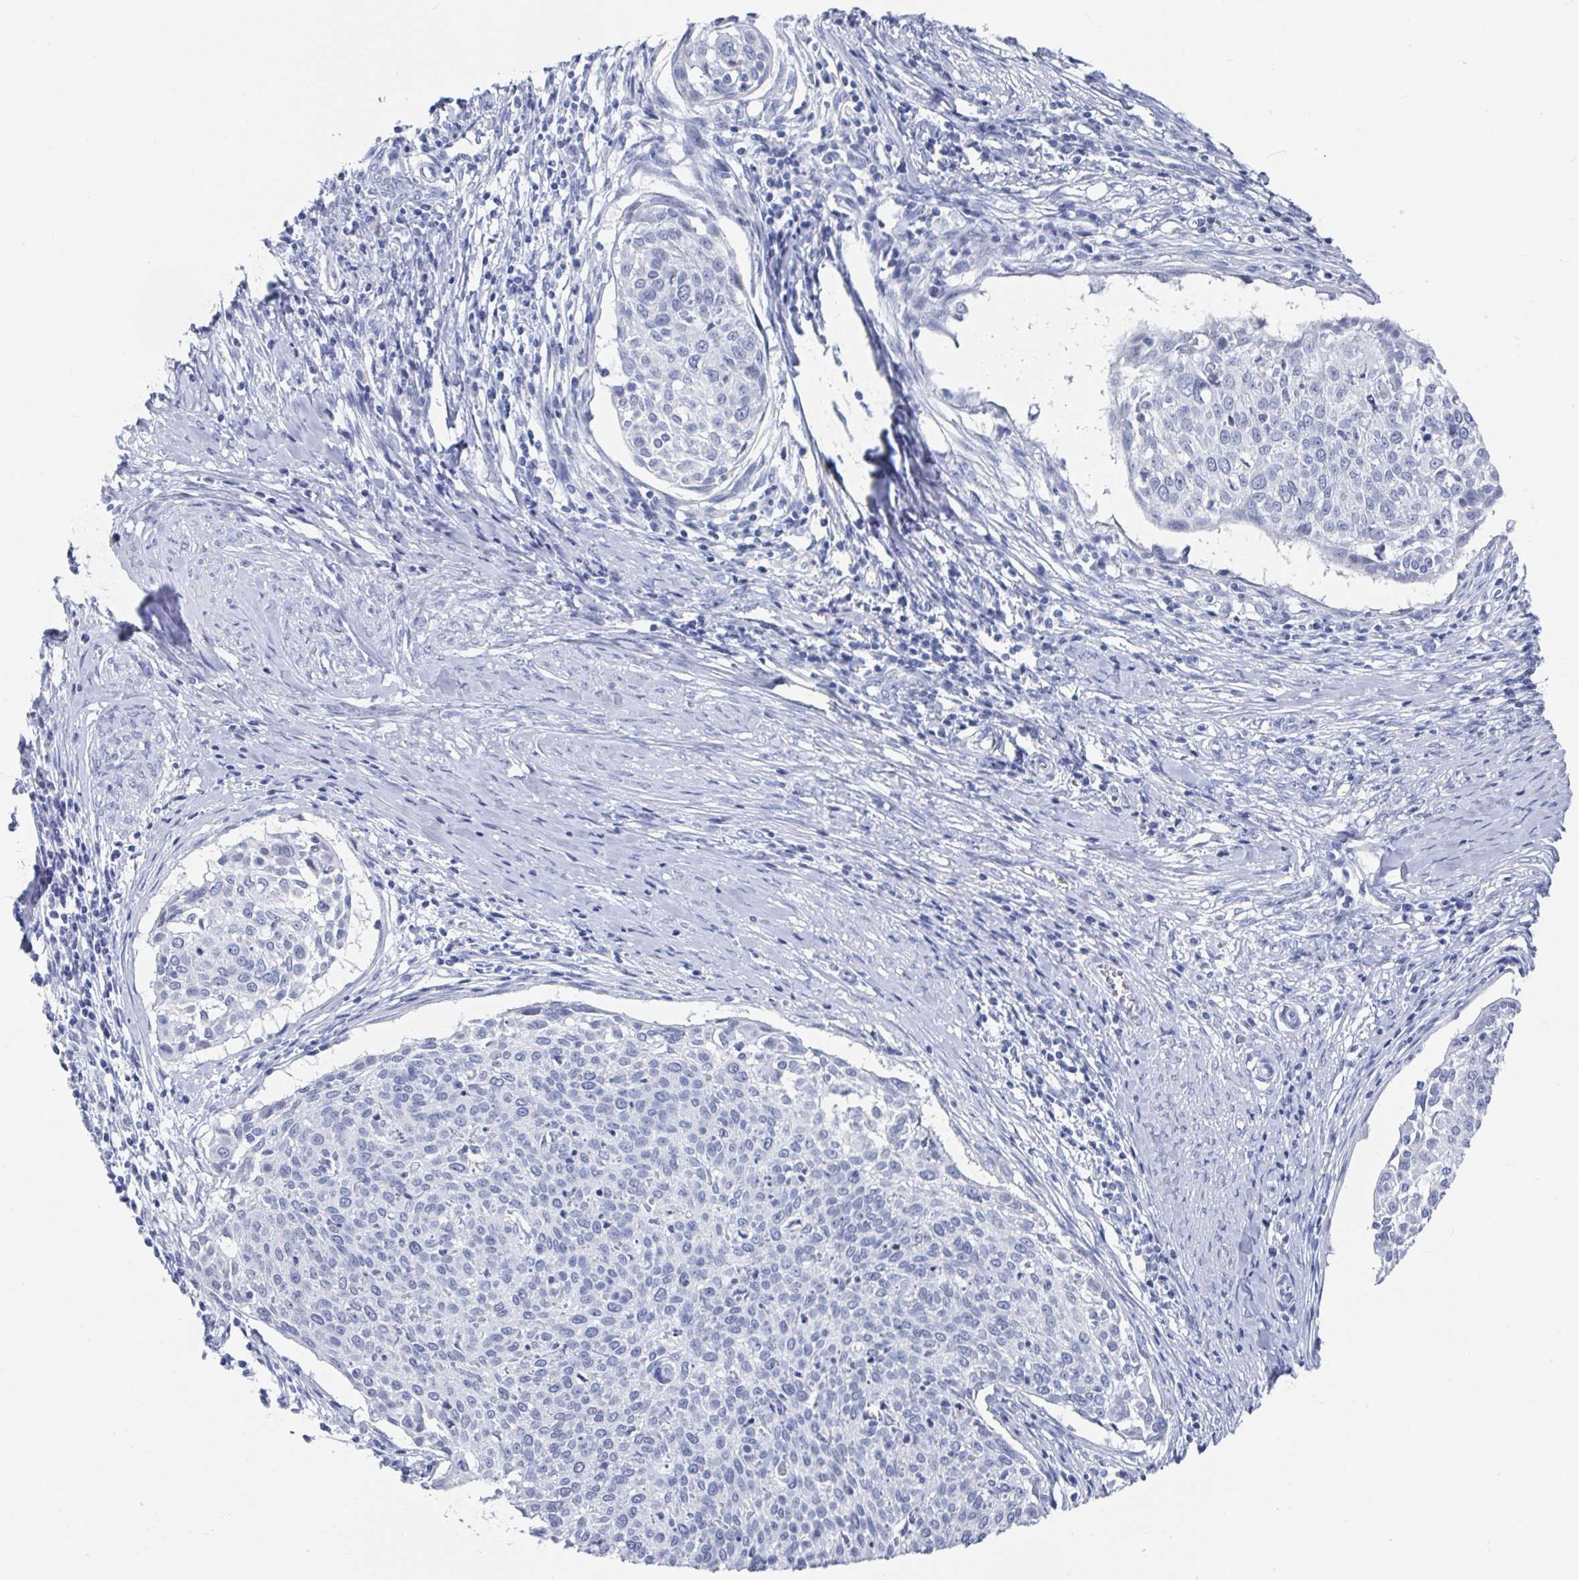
{"staining": {"intensity": "negative", "quantity": "none", "location": "none"}, "tissue": "cervical cancer", "cell_type": "Tumor cells", "image_type": "cancer", "snomed": [{"axis": "morphology", "description": "Squamous cell carcinoma, NOS"}, {"axis": "topography", "description": "Cervix"}], "caption": "Human cervical squamous cell carcinoma stained for a protein using immunohistochemistry exhibits no expression in tumor cells.", "gene": "CAMKV", "patient": {"sex": "female", "age": 49}}